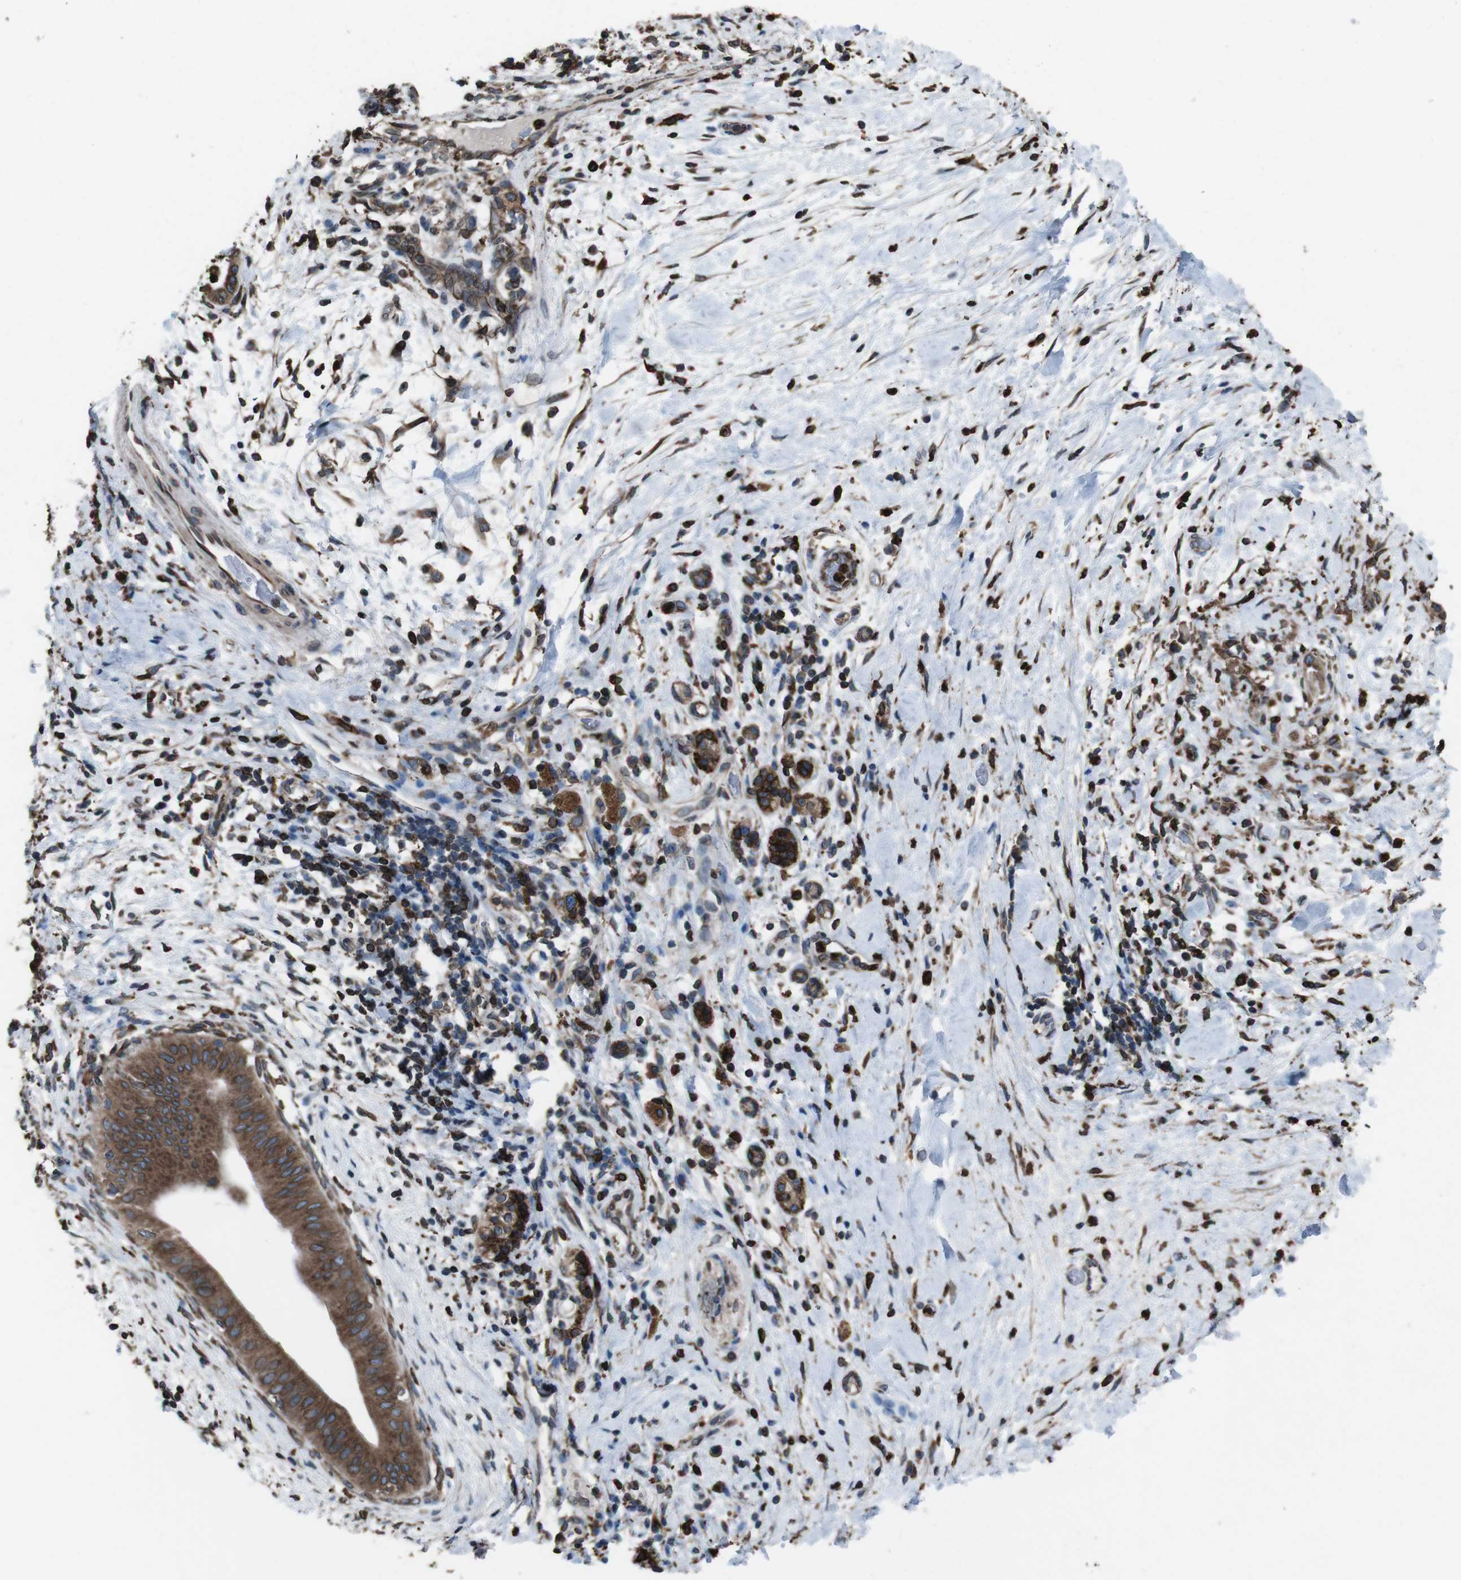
{"staining": {"intensity": "moderate", "quantity": ">75%", "location": "cytoplasmic/membranous,nuclear"}, "tissue": "pancreatic cancer", "cell_type": "Tumor cells", "image_type": "cancer", "snomed": [{"axis": "morphology", "description": "Adenocarcinoma, NOS"}, {"axis": "topography", "description": "Pancreas"}], "caption": "Immunohistochemical staining of pancreatic cancer (adenocarcinoma) exhibits medium levels of moderate cytoplasmic/membranous and nuclear protein staining in approximately >75% of tumor cells.", "gene": "APMAP", "patient": {"sex": "male", "age": 55}}